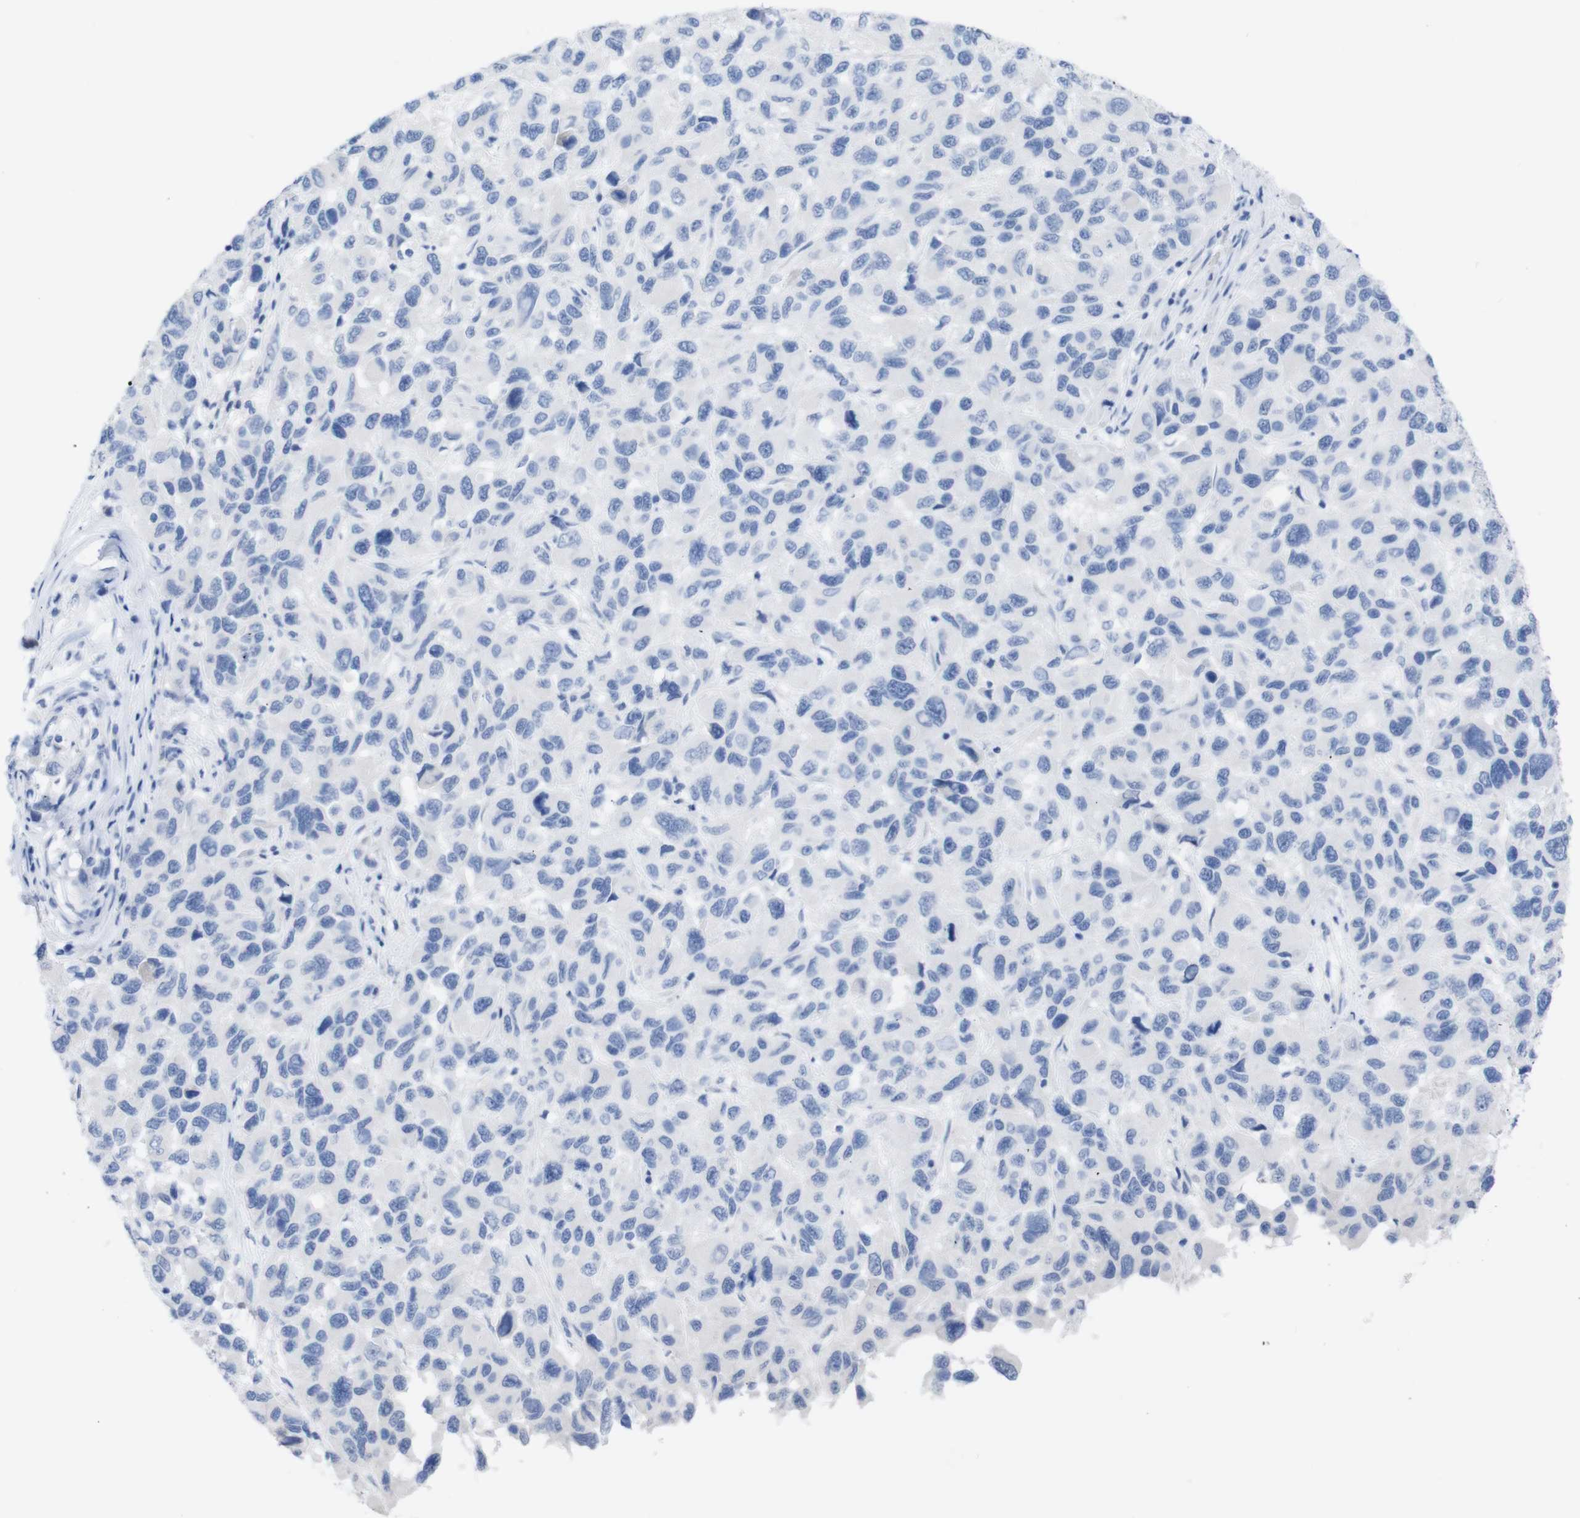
{"staining": {"intensity": "negative", "quantity": "none", "location": "none"}, "tissue": "melanoma", "cell_type": "Tumor cells", "image_type": "cancer", "snomed": [{"axis": "morphology", "description": "Malignant melanoma, NOS"}, {"axis": "topography", "description": "Skin"}], "caption": "An IHC image of malignant melanoma is shown. There is no staining in tumor cells of malignant melanoma.", "gene": "PNMA1", "patient": {"sex": "male", "age": 53}}